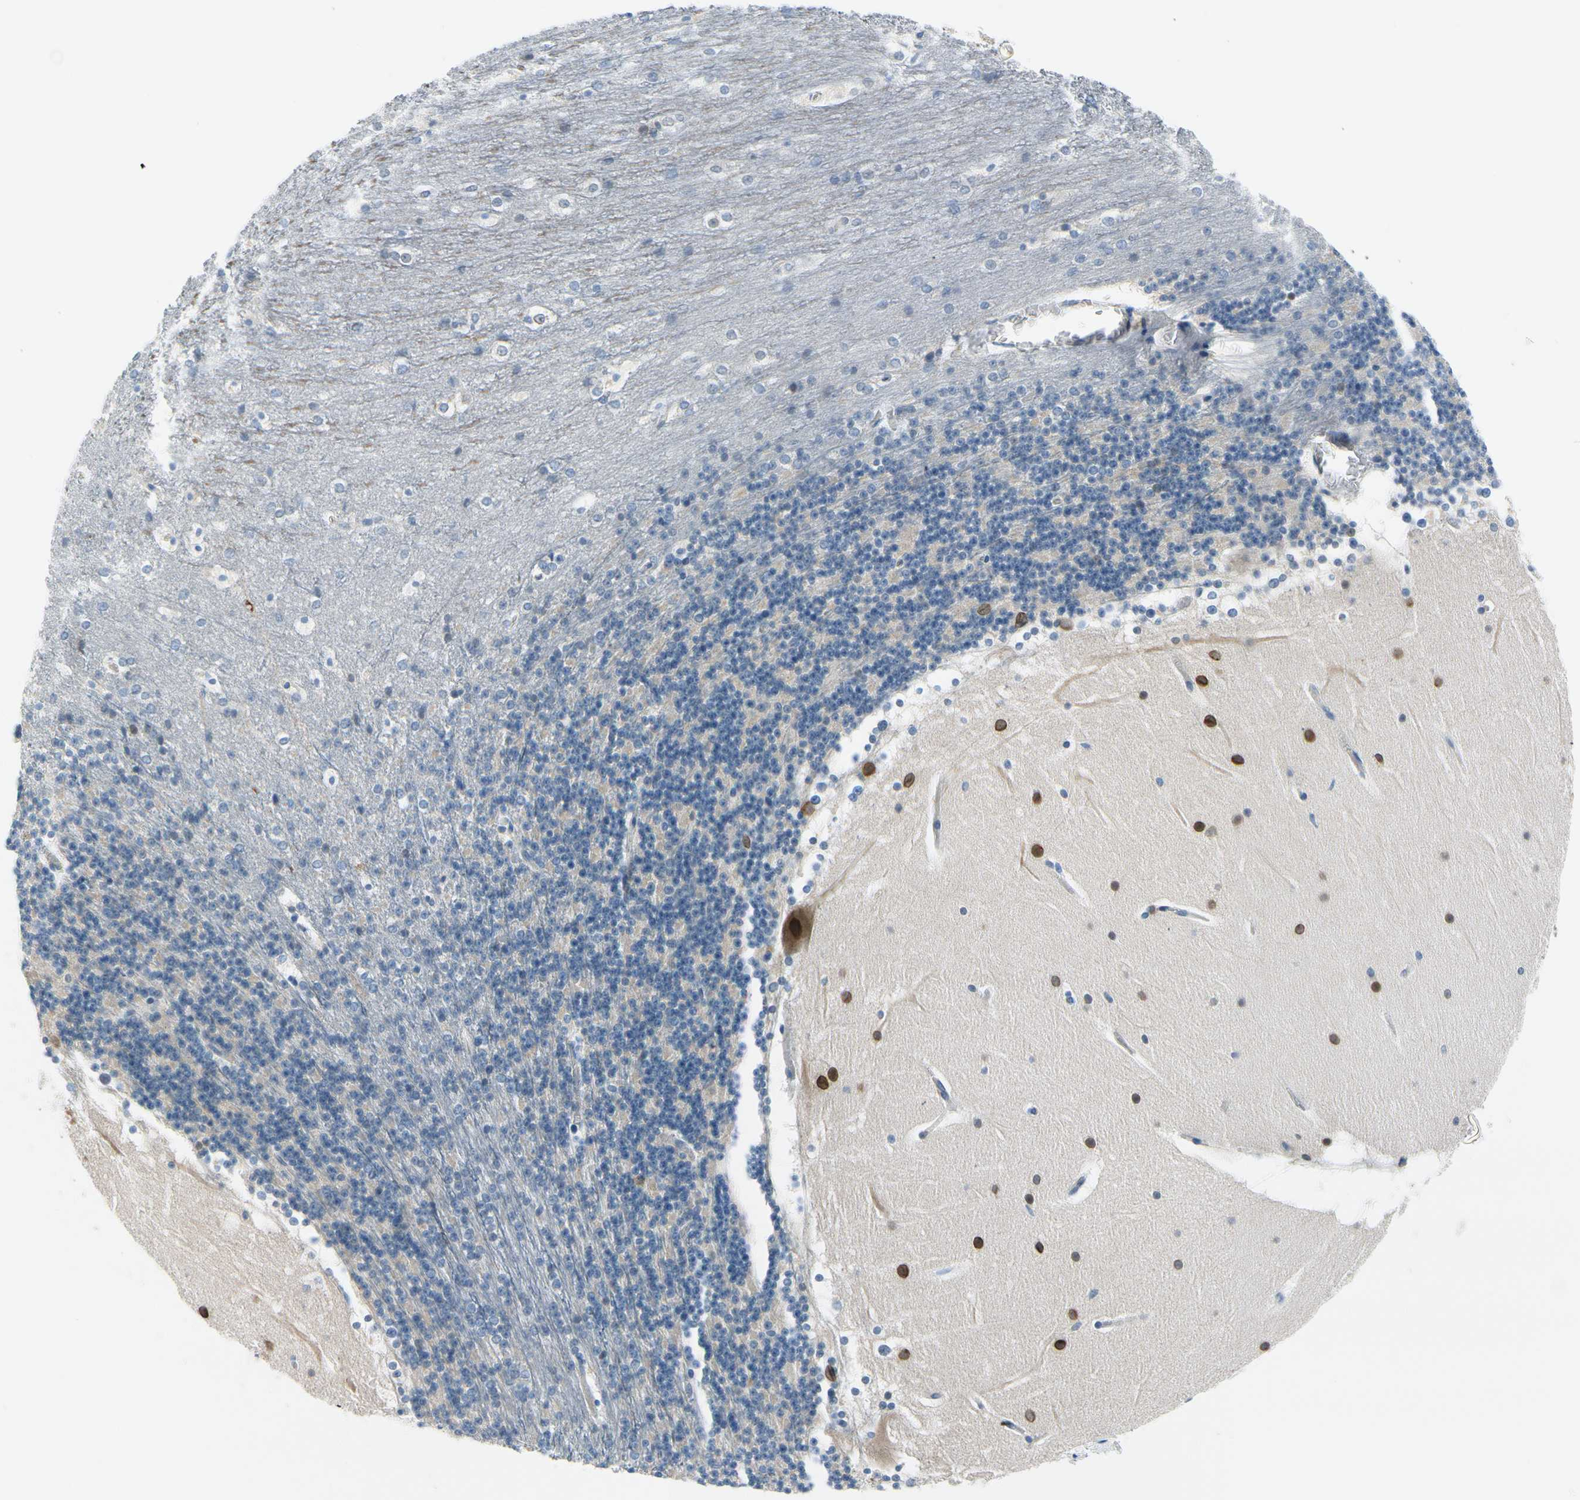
{"staining": {"intensity": "negative", "quantity": "none", "location": "none"}, "tissue": "cerebellum", "cell_type": "Cells in granular layer", "image_type": "normal", "snomed": [{"axis": "morphology", "description": "Normal tissue, NOS"}, {"axis": "topography", "description": "Cerebellum"}], "caption": "IHC image of unremarkable cerebellum stained for a protein (brown), which reveals no staining in cells in granular layer.", "gene": "FCER2", "patient": {"sex": "female", "age": 19}}